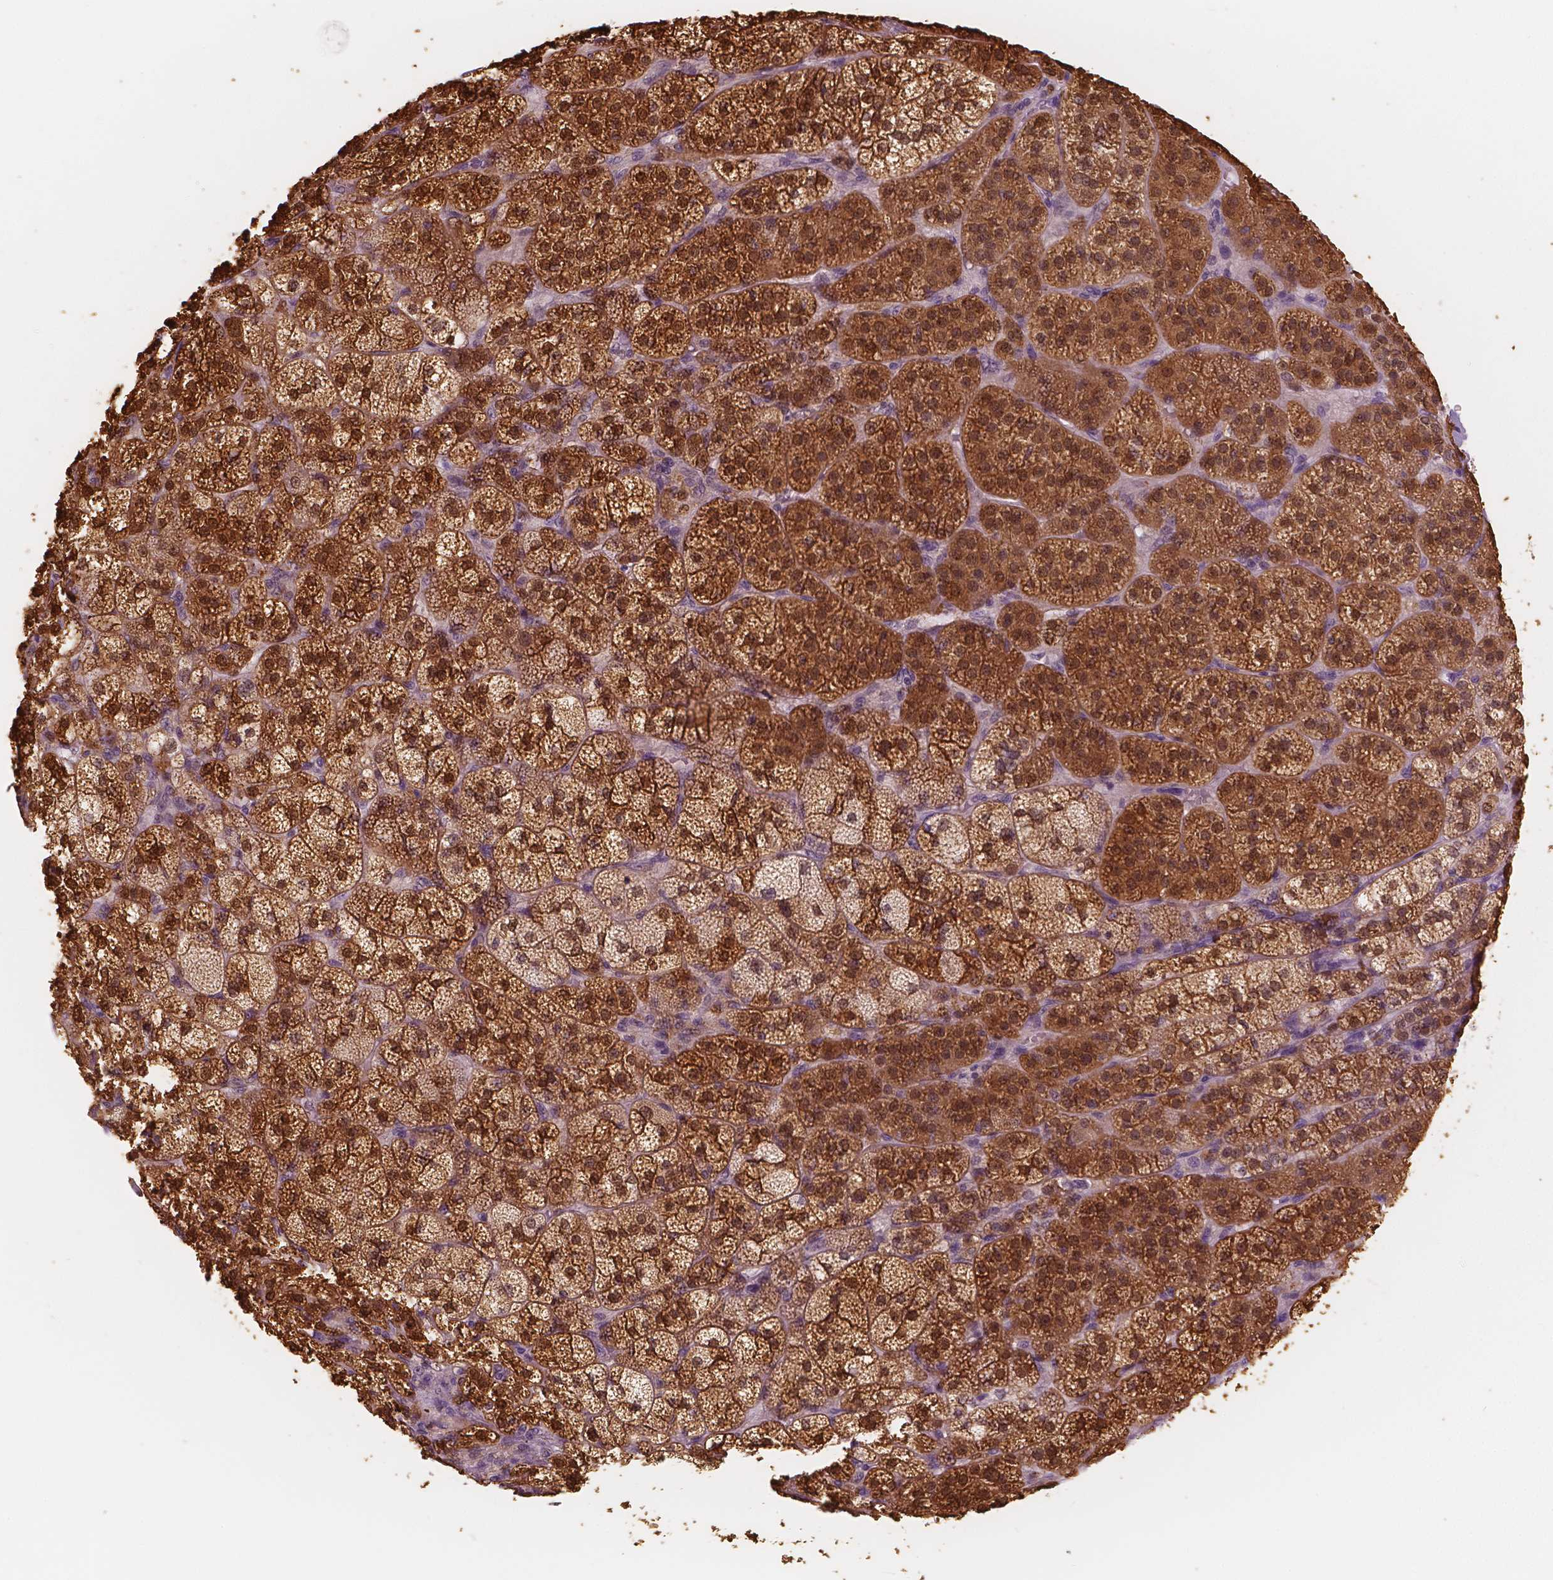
{"staining": {"intensity": "strong", "quantity": ">75%", "location": "cytoplasmic/membranous,nuclear"}, "tissue": "adrenal gland", "cell_type": "Glandular cells", "image_type": "normal", "snomed": [{"axis": "morphology", "description": "Normal tissue, NOS"}, {"axis": "topography", "description": "Adrenal gland"}], "caption": "This is an image of immunohistochemistry (IHC) staining of benign adrenal gland, which shows strong positivity in the cytoplasmic/membranous,nuclear of glandular cells.", "gene": "SAT2", "patient": {"sex": "female", "age": 60}}